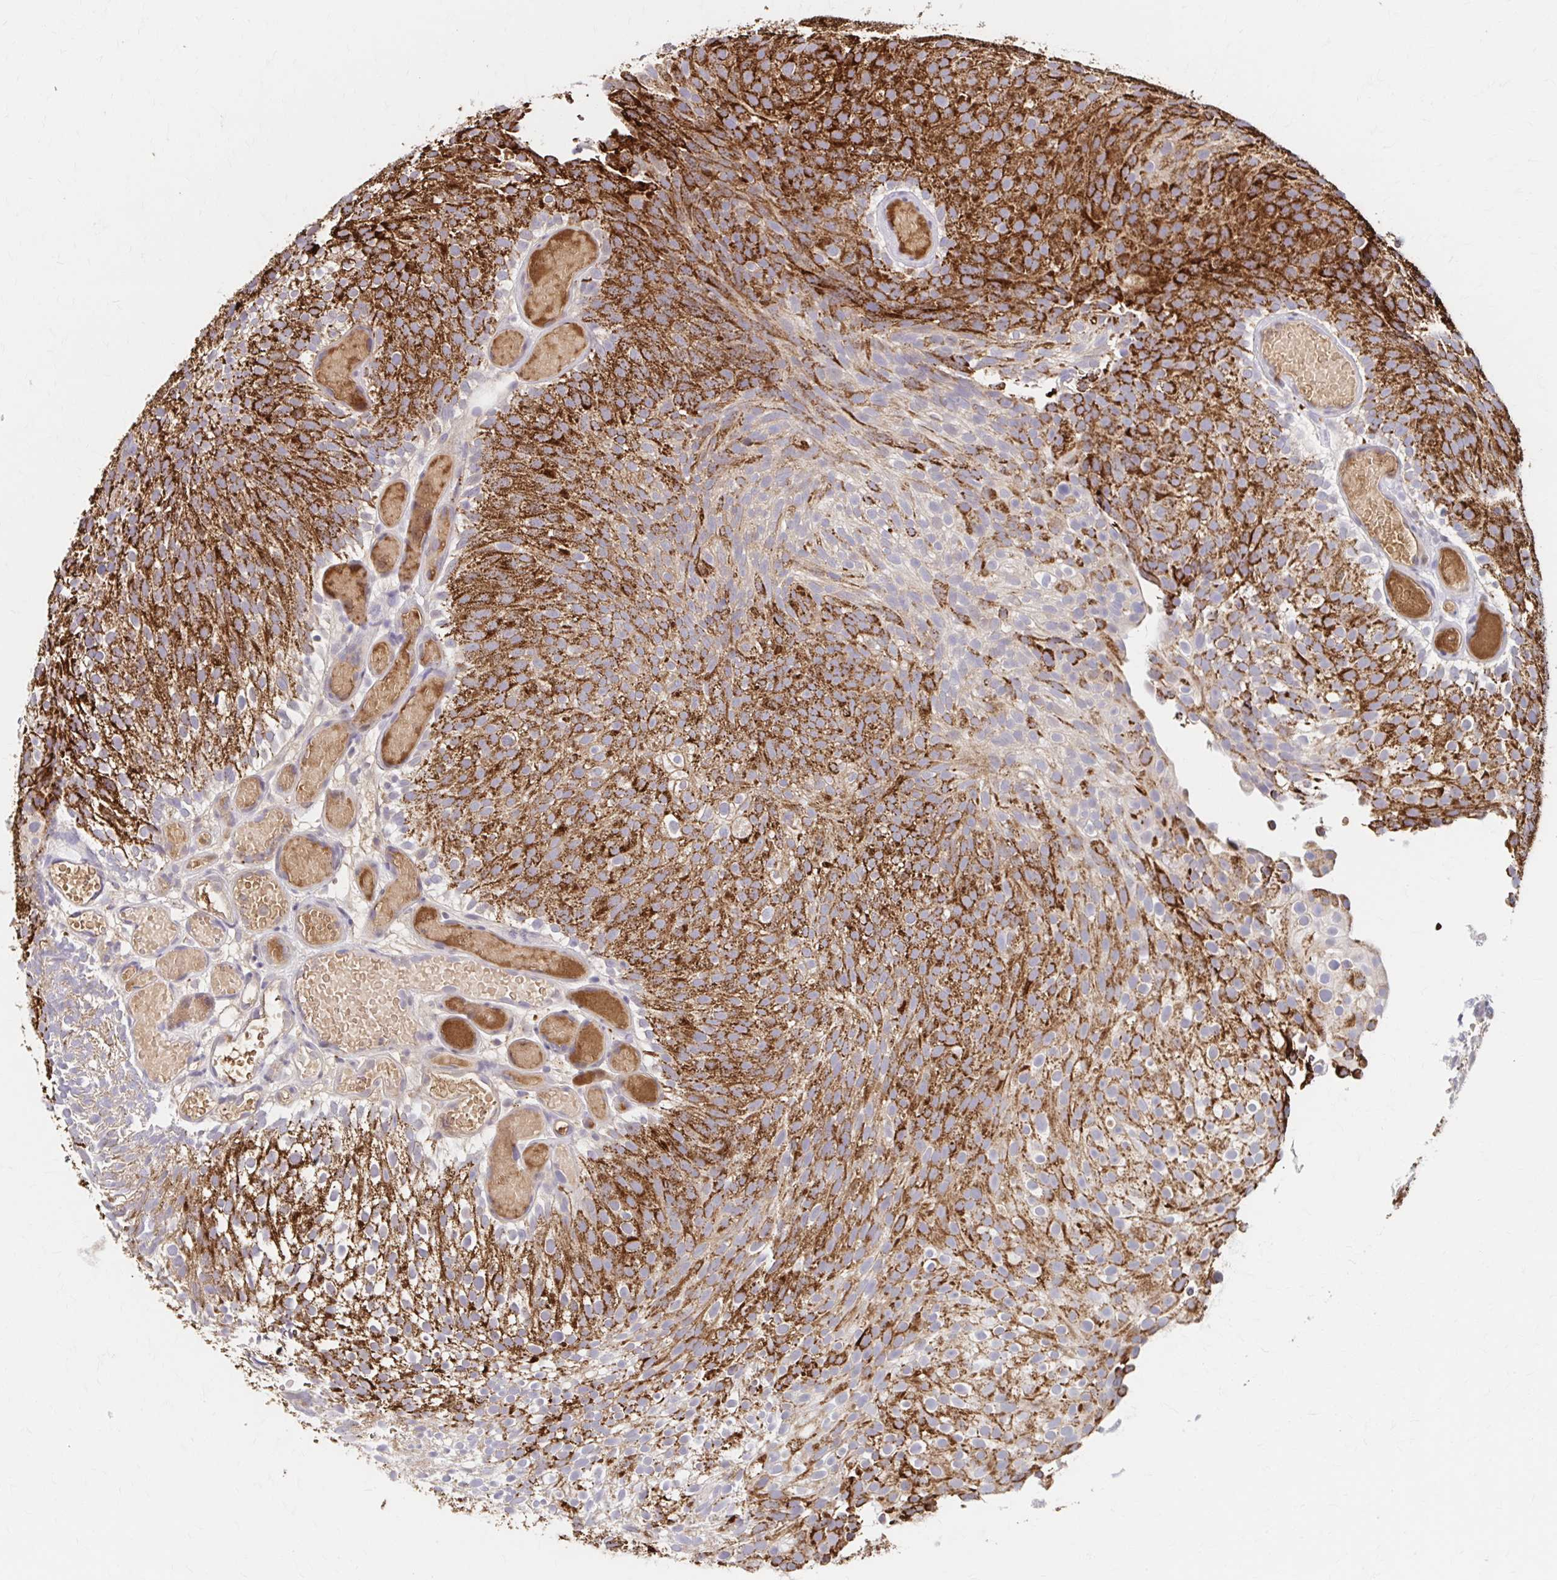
{"staining": {"intensity": "strong", "quantity": ">75%", "location": "cytoplasmic/membranous"}, "tissue": "urothelial cancer", "cell_type": "Tumor cells", "image_type": "cancer", "snomed": [{"axis": "morphology", "description": "Urothelial carcinoma, Low grade"}, {"axis": "topography", "description": "Urinary bladder"}], "caption": "Protein expression by immunohistochemistry (IHC) displays strong cytoplasmic/membranous staining in approximately >75% of tumor cells in urothelial cancer.", "gene": "HMGCS2", "patient": {"sex": "male", "age": 78}}